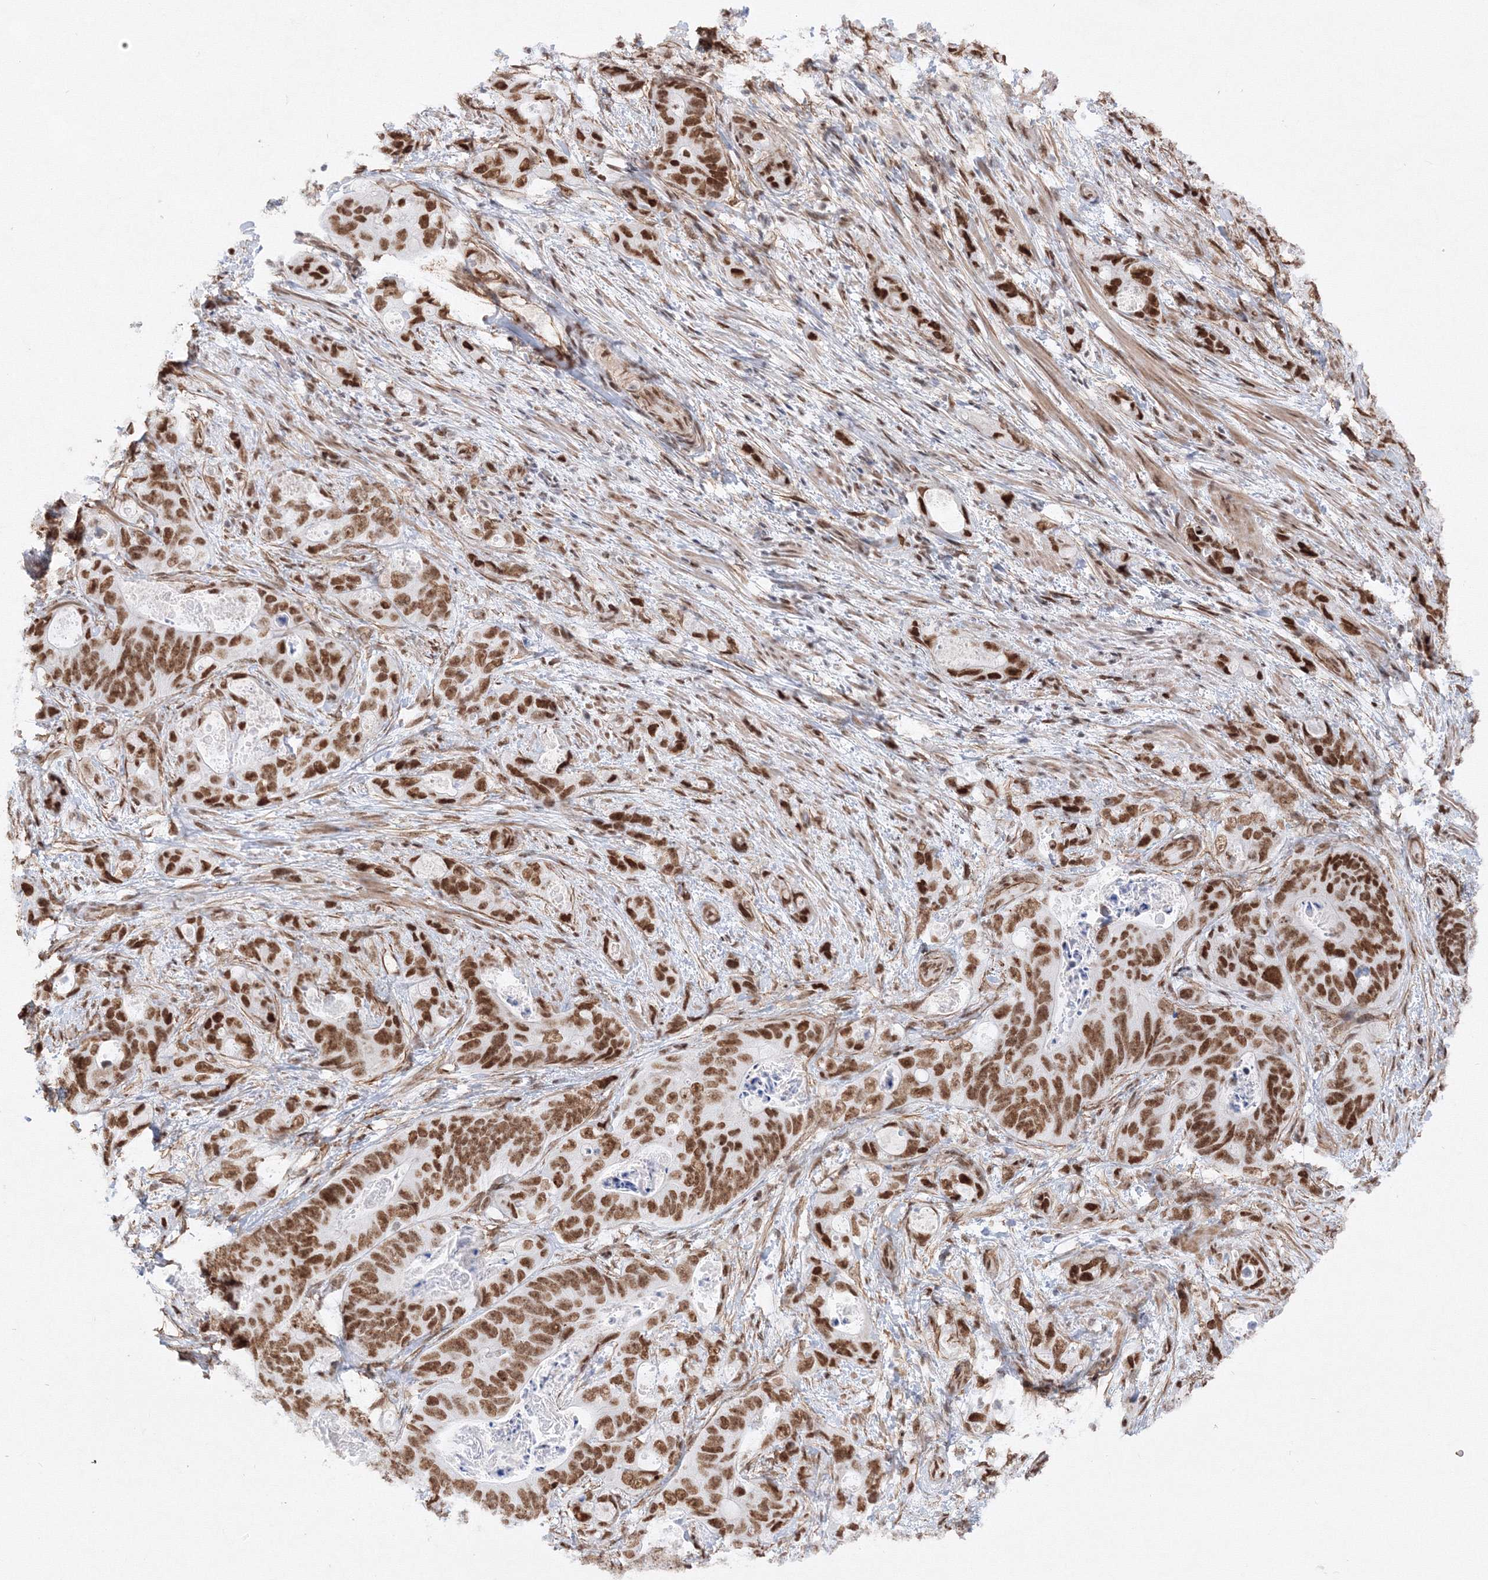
{"staining": {"intensity": "strong", "quantity": ">75%", "location": "cytoplasmic/membranous"}, "tissue": "stomach cancer", "cell_type": "Tumor cells", "image_type": "cancer", "snomed": [{"axis": "morphology", "description": "Normal tissue, NOS"}, {"axis": "morphology", "description": "Adenocarcinoma, NOS"}, {"axis": "topography", "description": "Stomach"}], "caption": "Human stomach adenocarcinoma stained with a protein marker exhibits strong staining in tumor cells.", "gene": "ZNF638", "patient": {"sex": "female", "age": 89}}